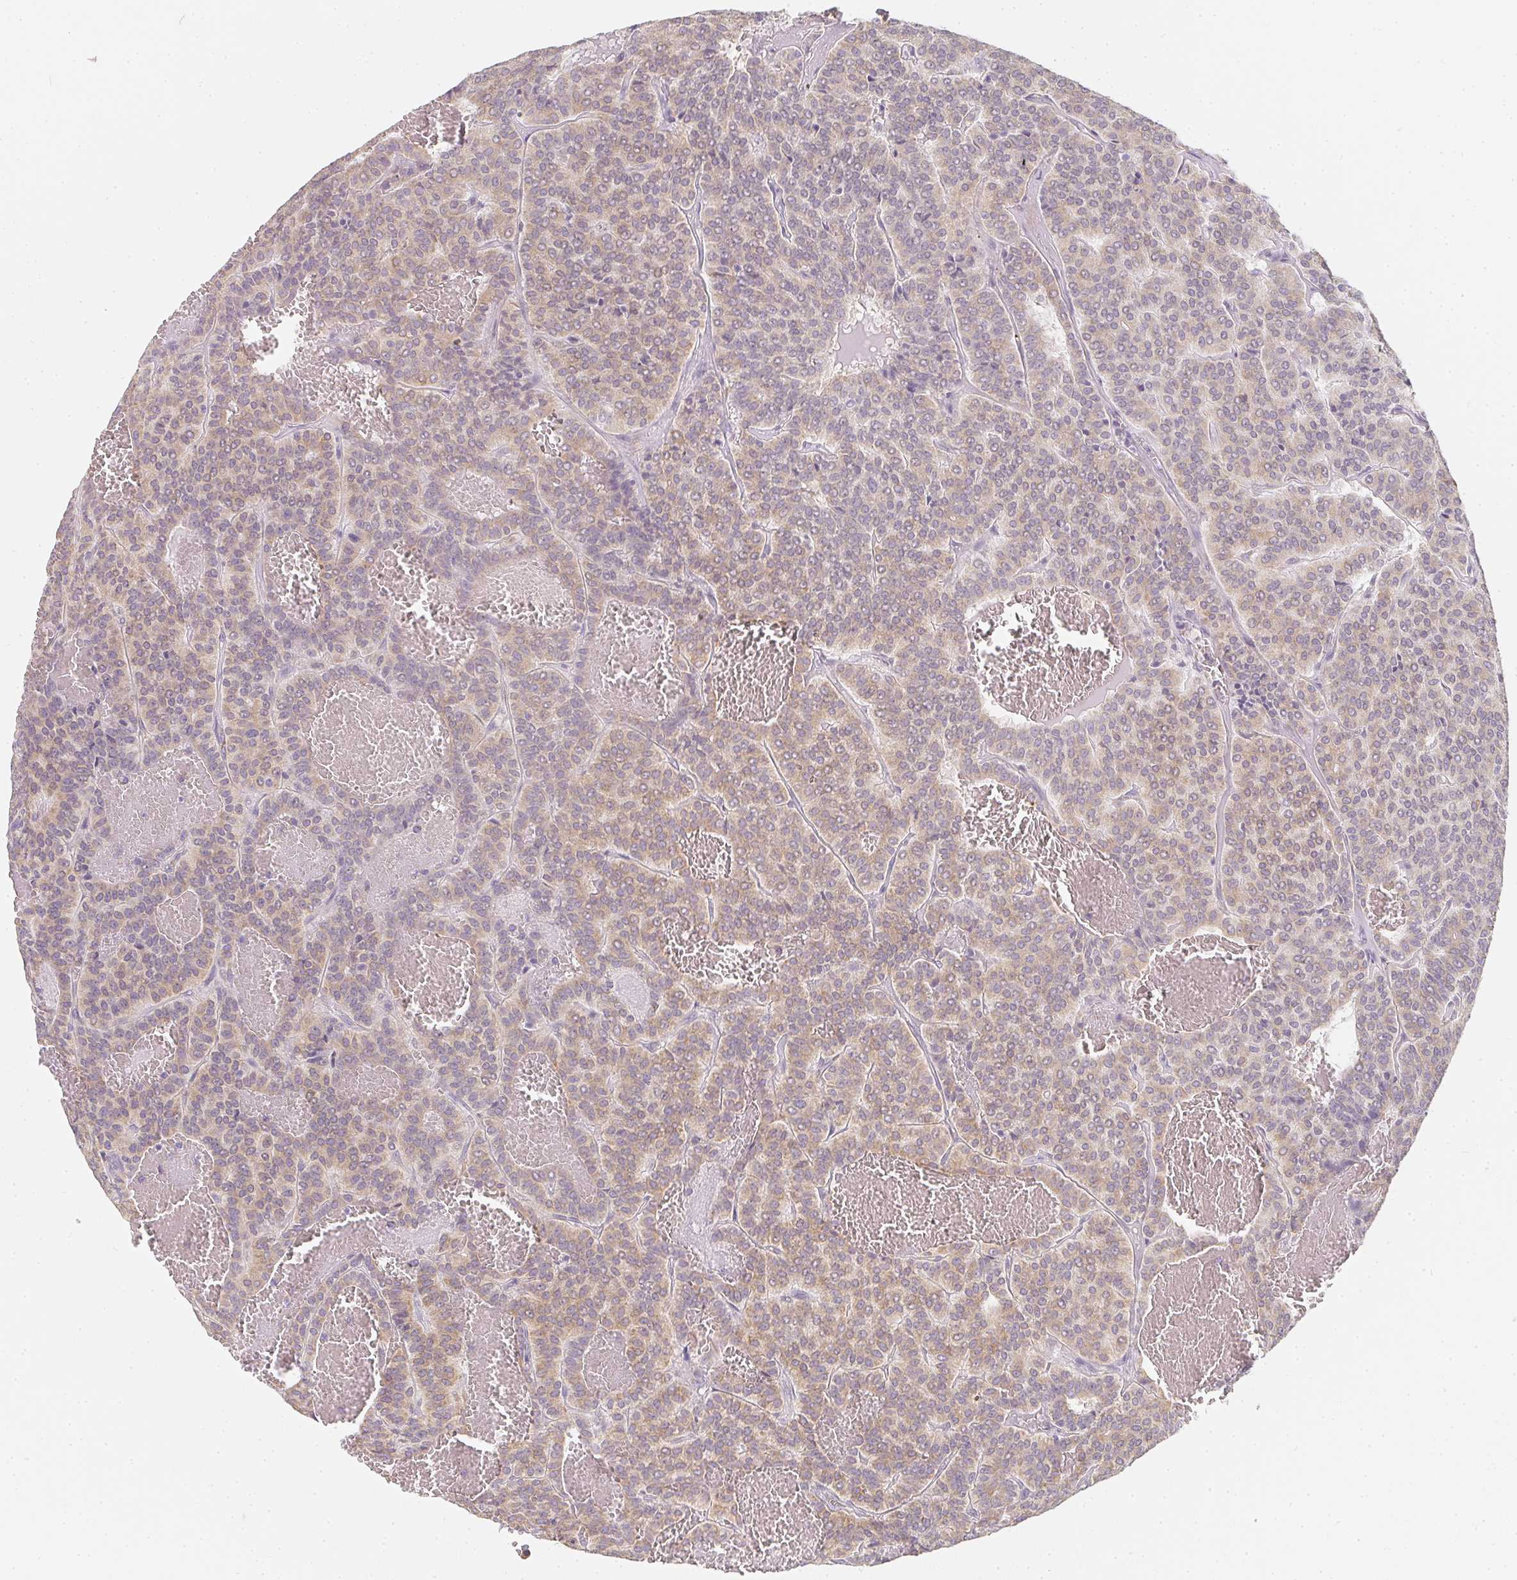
{"staining": {"intensity": "weak", "quantity": ">75%", "location": "cytoplasmic/membranous"}, "tissue": "carcinoid", "cell_type": "Tumor cells", "image_type": "cancer", "snomed": [{"axis": "morphology", "description": "Carcinoid, malignant, NOS"}, {"axis": "topography", "description": "Lung"}], "caption": "Human malignant carcinoid stained for a protein (brown) shows weak cytoplasmic/membranous positive positivity in about >75% of tumor cells.", "gene": "SOAT1", "patient": {"sex": "male", "age": 70}}